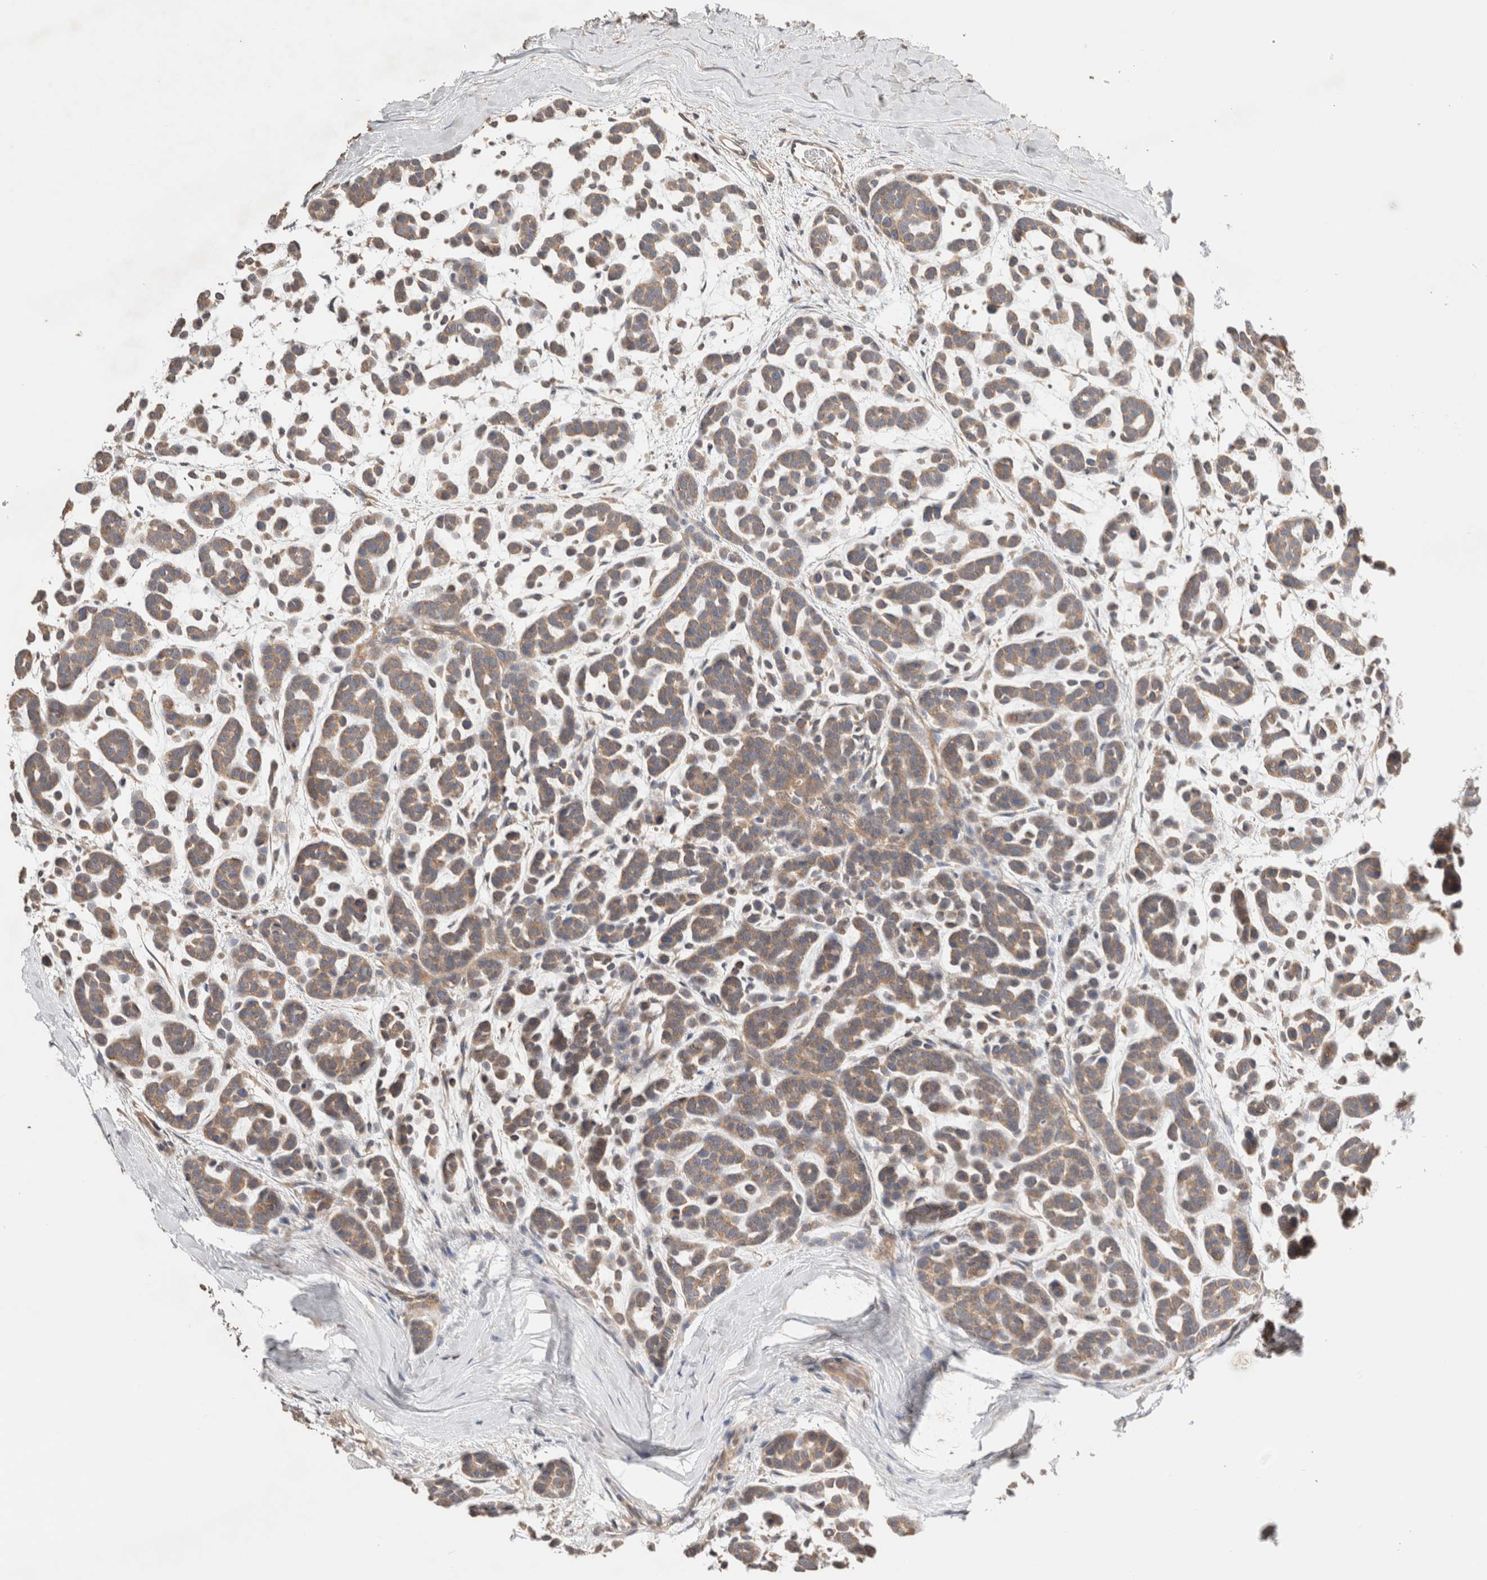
{"staining": {"intensity": "weak", "quantity": ">75%", "location": "cytoplasmic/membranous"}, "tissue": "head and neck cancer", "cell_type": "Tumor cells", "image_type": "cancer", "snomed": [{"axis": "morphology", "description": "Adenocarcinoma, NOS"}, {"axis": "morphology", "description": "Adenoma, NOS"}, {"axis": "topography", "description": "Head-Neck"}], "caption": "A micrograph of head and neck cancer (adenoma) stained for a protein exhibits weak cytoplasmic/membranous brown staining in tumor cells.", "gene": "B3GNTL1", "patient": {"sex": "female", "age": 55}}